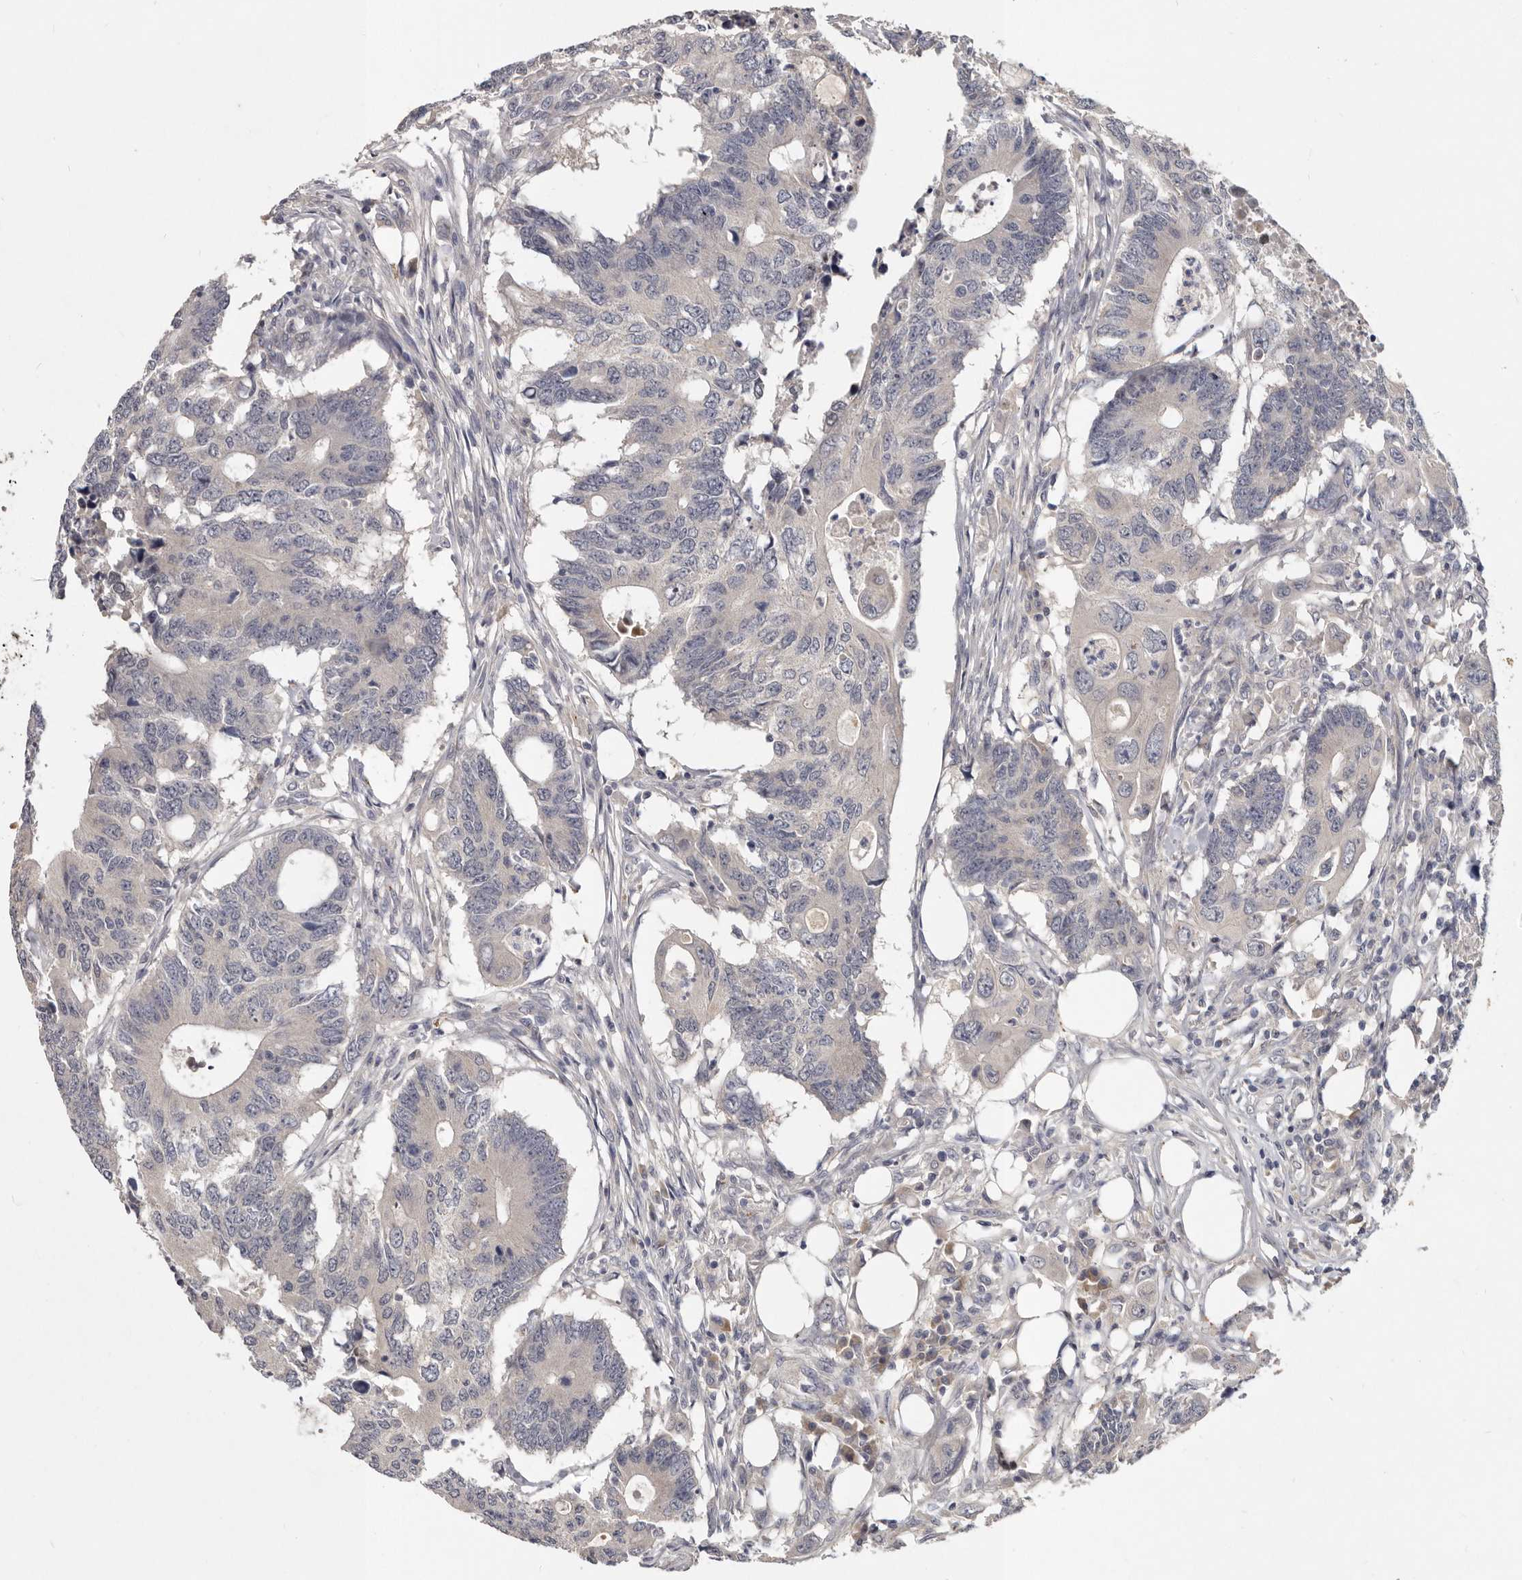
{"staining": {"intensity": "negative", "quantity": "none", "location": "none"}, "tissue": "colorectal cancer", "cell_type": "Tumor cells", "image_type": "cancer", "snomed": [{"axis": "morphology", "description": "Adenocarcinoma, NOS"}, {"axis": "topography", "description": "Colon"}], "caption": "This image is of colorectal adenocarcinoma stained with IHC to label a protein in brown with the nuclei are counter-stained blue. There is no staining in tumor cells.", "gene": "SLC22A1", "patient": {"sex": "male", "age": 71}}